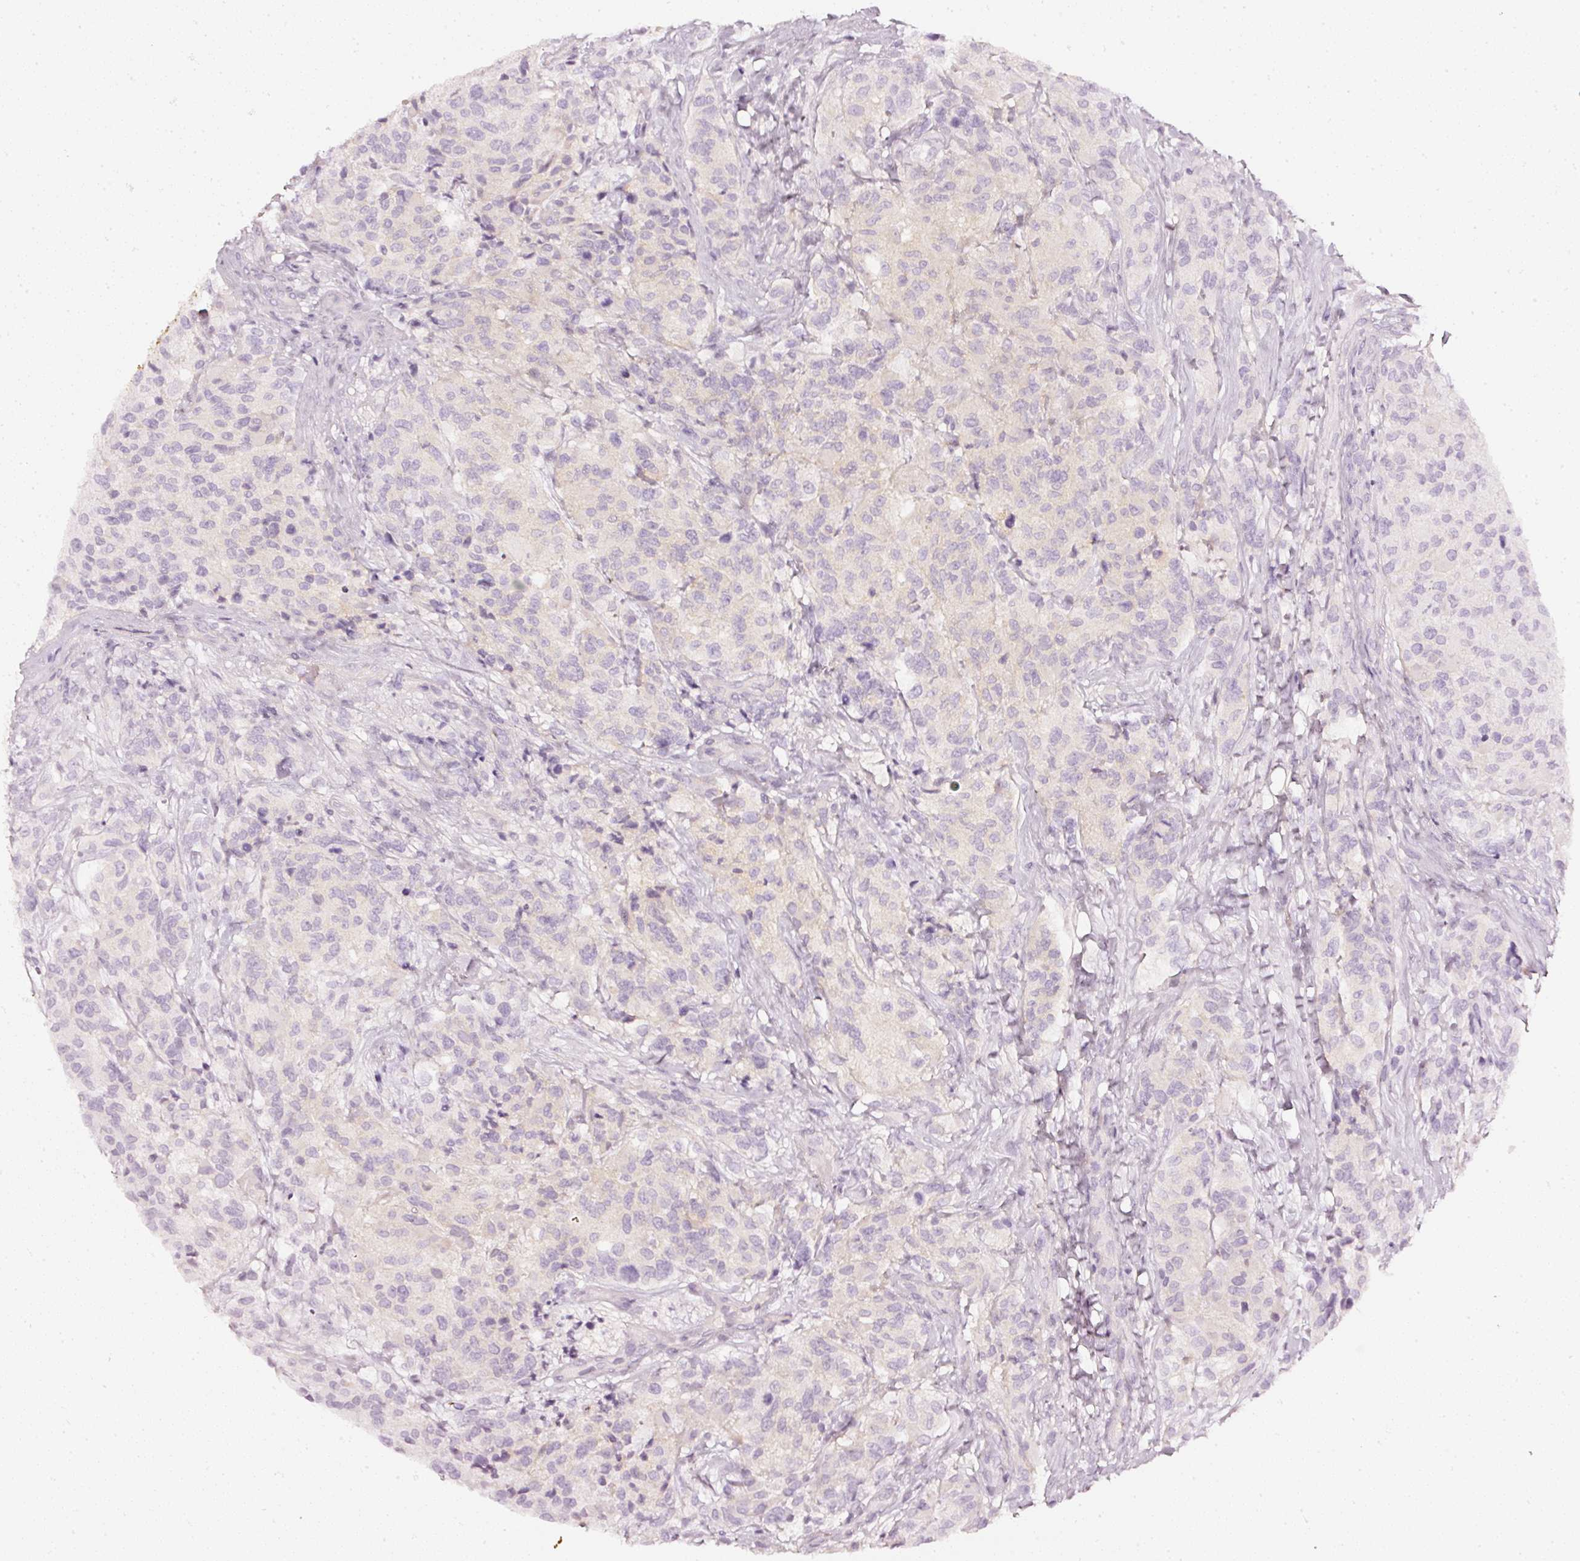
{"staining": {"intensity": "negative", "quantity": "none", "location": "none"}, "tissue": "glioma", "cell_type": "Tumor cells", "image_type": "cancer", "snomed": [{"axis": "morphology", "description": "Glioma, malignant, High grade"}, {"axis": "topography", "description": "Brain"}], "caption": "High-grade glioma (malignant) was stained to show a protein in brown. There is no significant staining in tumor cells. (Immunohistochemistry, brightfield microscopy, high magnification).", "gene": "CNP", "patient": {"sex": "female", "age": 67}}